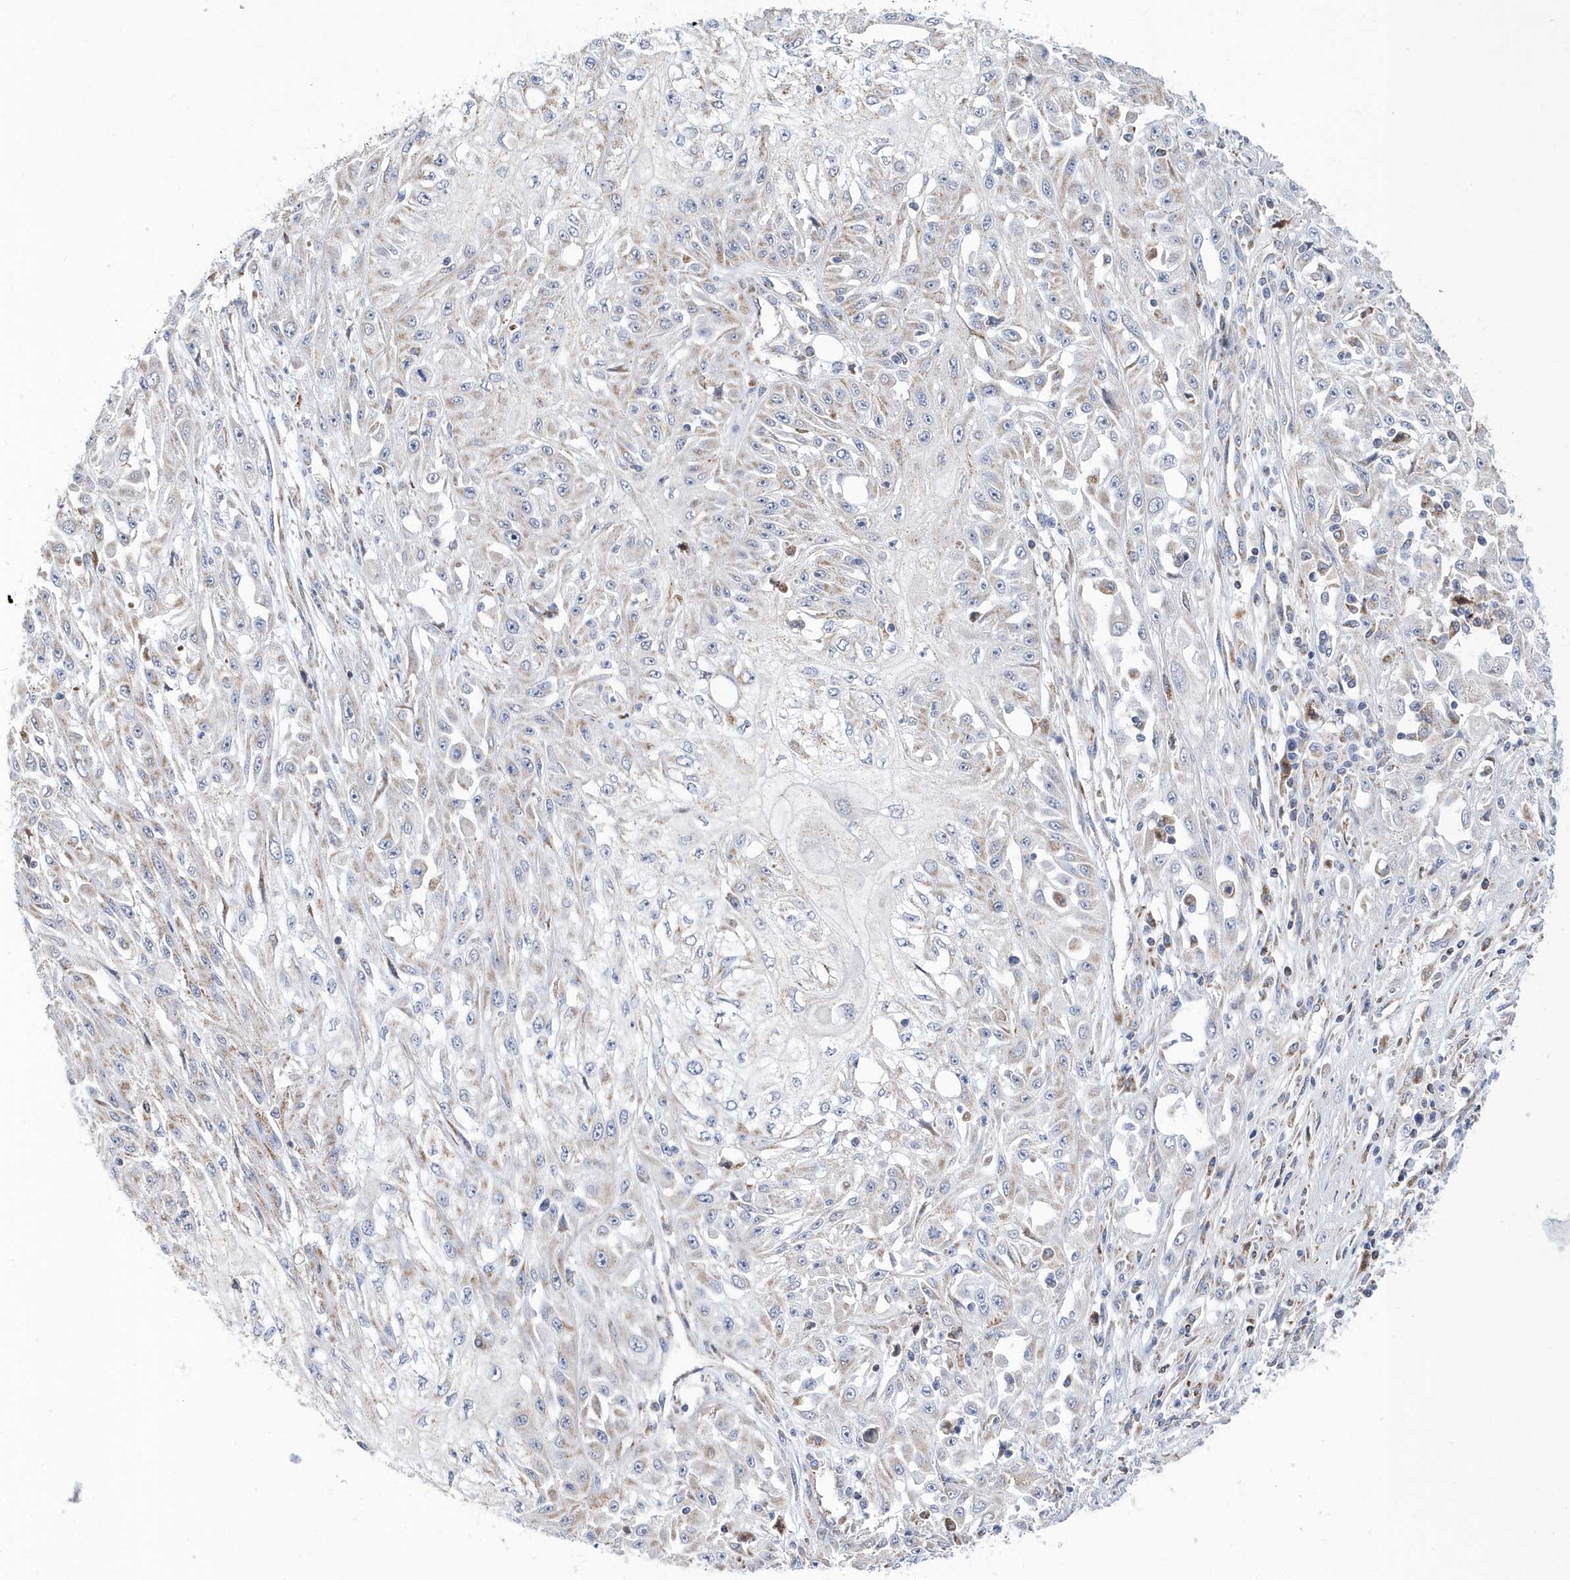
{"staining": {"intensity": "negative", "quantity": "none", "location": "none"}, "tissue": "skin cancer", "cell_type": "Tumor cells", "image_type": "cancer", "snomed": [{"axis": "morphology", "description": "Squamous cell carcinoma, NOS"}, {"axis": "morphology", "description": "Squamous cell carcinoma, metastatic, NOS"}, {"axis": "topography", "description": "Skin"}, {"axis": "topography", "description": "Lymph node"}], "caption": "IHC micrograph of squamous cell carcinoma (skin) stained for a protein (brown), which displays no positivity in tumor cells.", "gene": "SPATA5", "patient": {"sex": "male", "age": 75}}